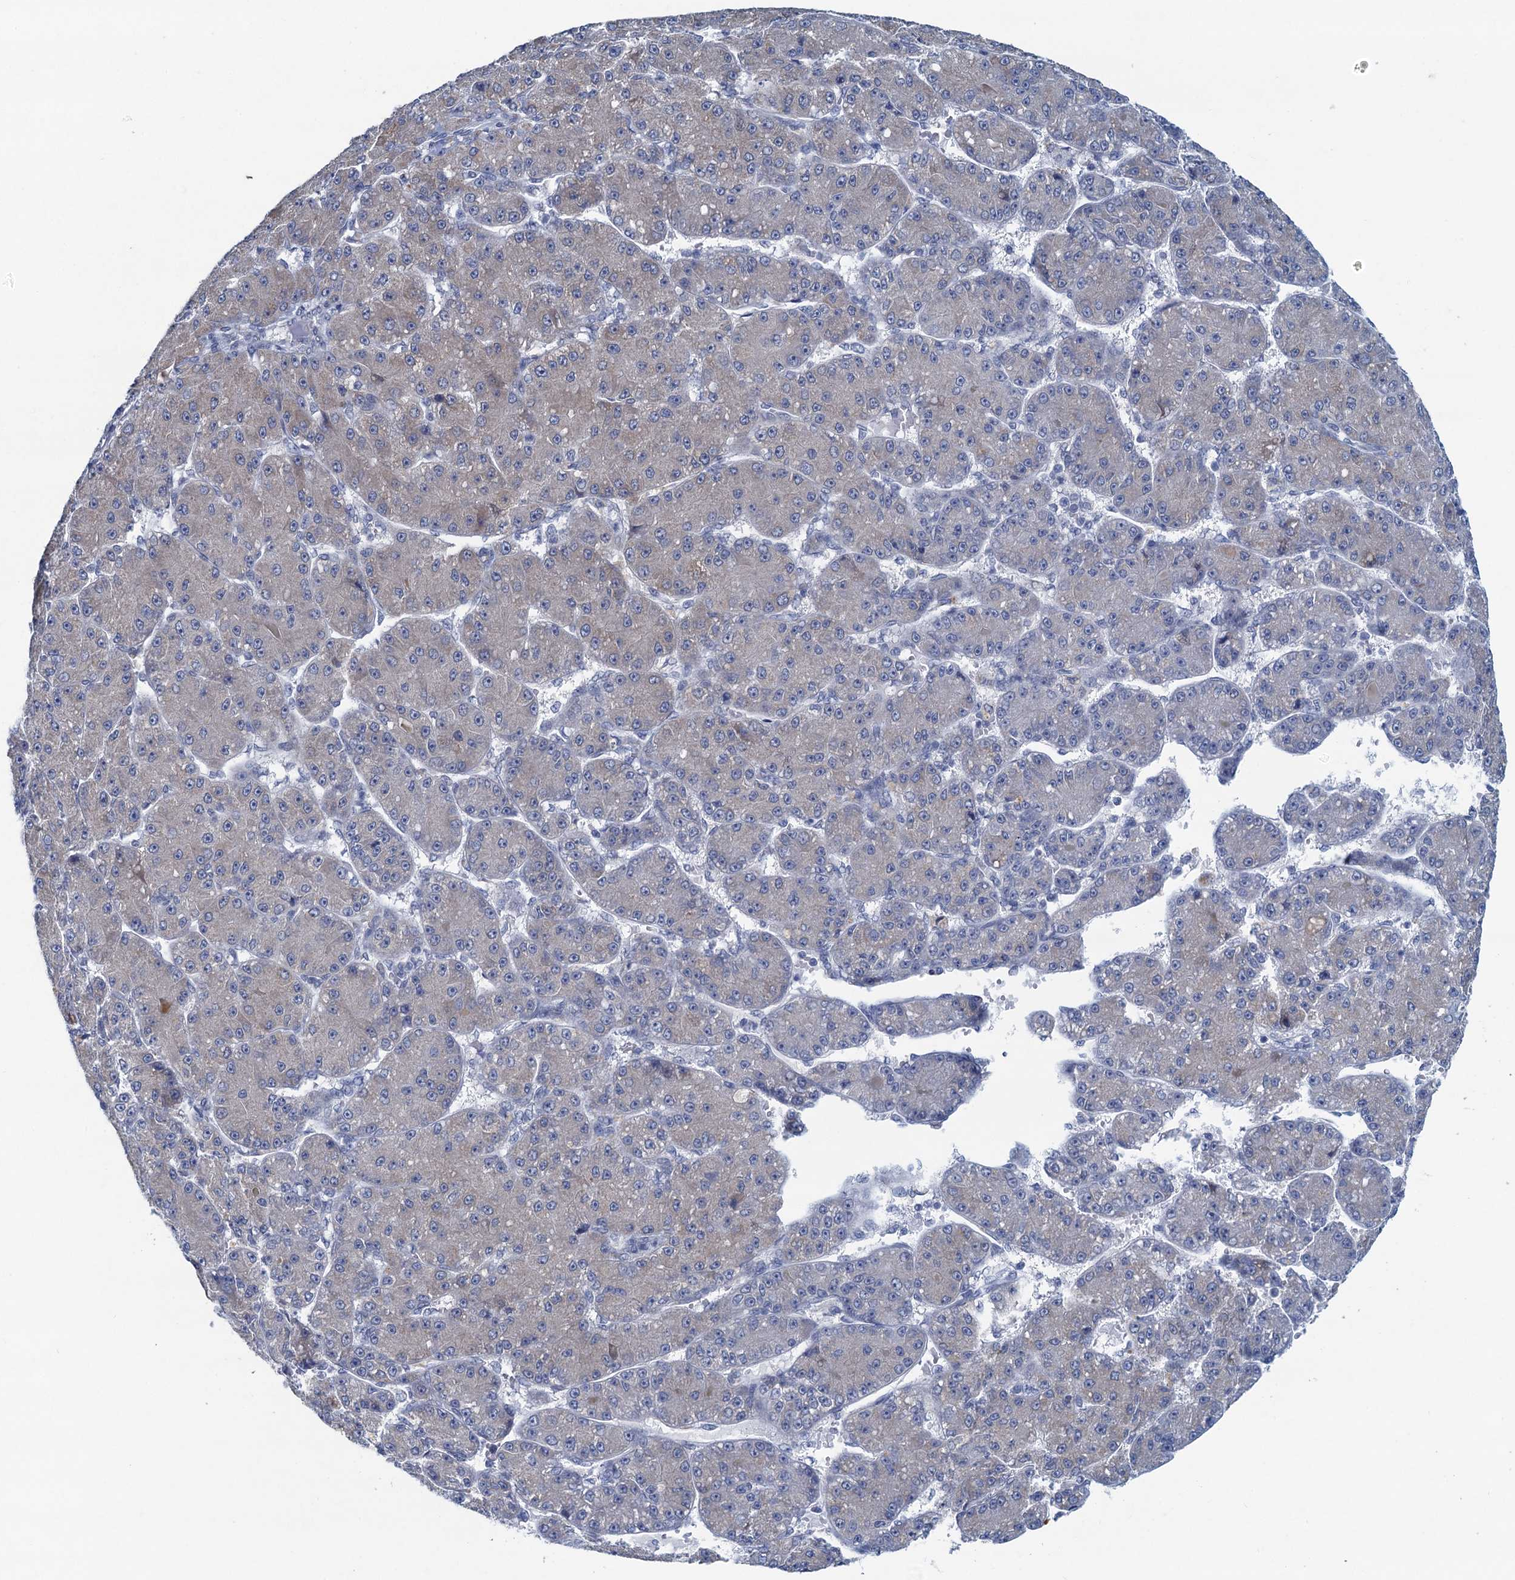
{"staining": {"intensity": "negative", "quantity": "none", "location": "none"}, "tissue": "liver cancer", "cell_type": "Tumor cells", "image_type": "cancer", "snomed": [{"axis": "morphology", "description": "Carcinoma, Hepatocellular, NOS"}, {"axis": "topography", "description": "Liver"}], "caption": "Tumor cells are negative for brown protein staining in hepatocellular carcinoma (liver).", "gene": "HAPSTR1", "patient": {"sex": "male", "age": 67}}